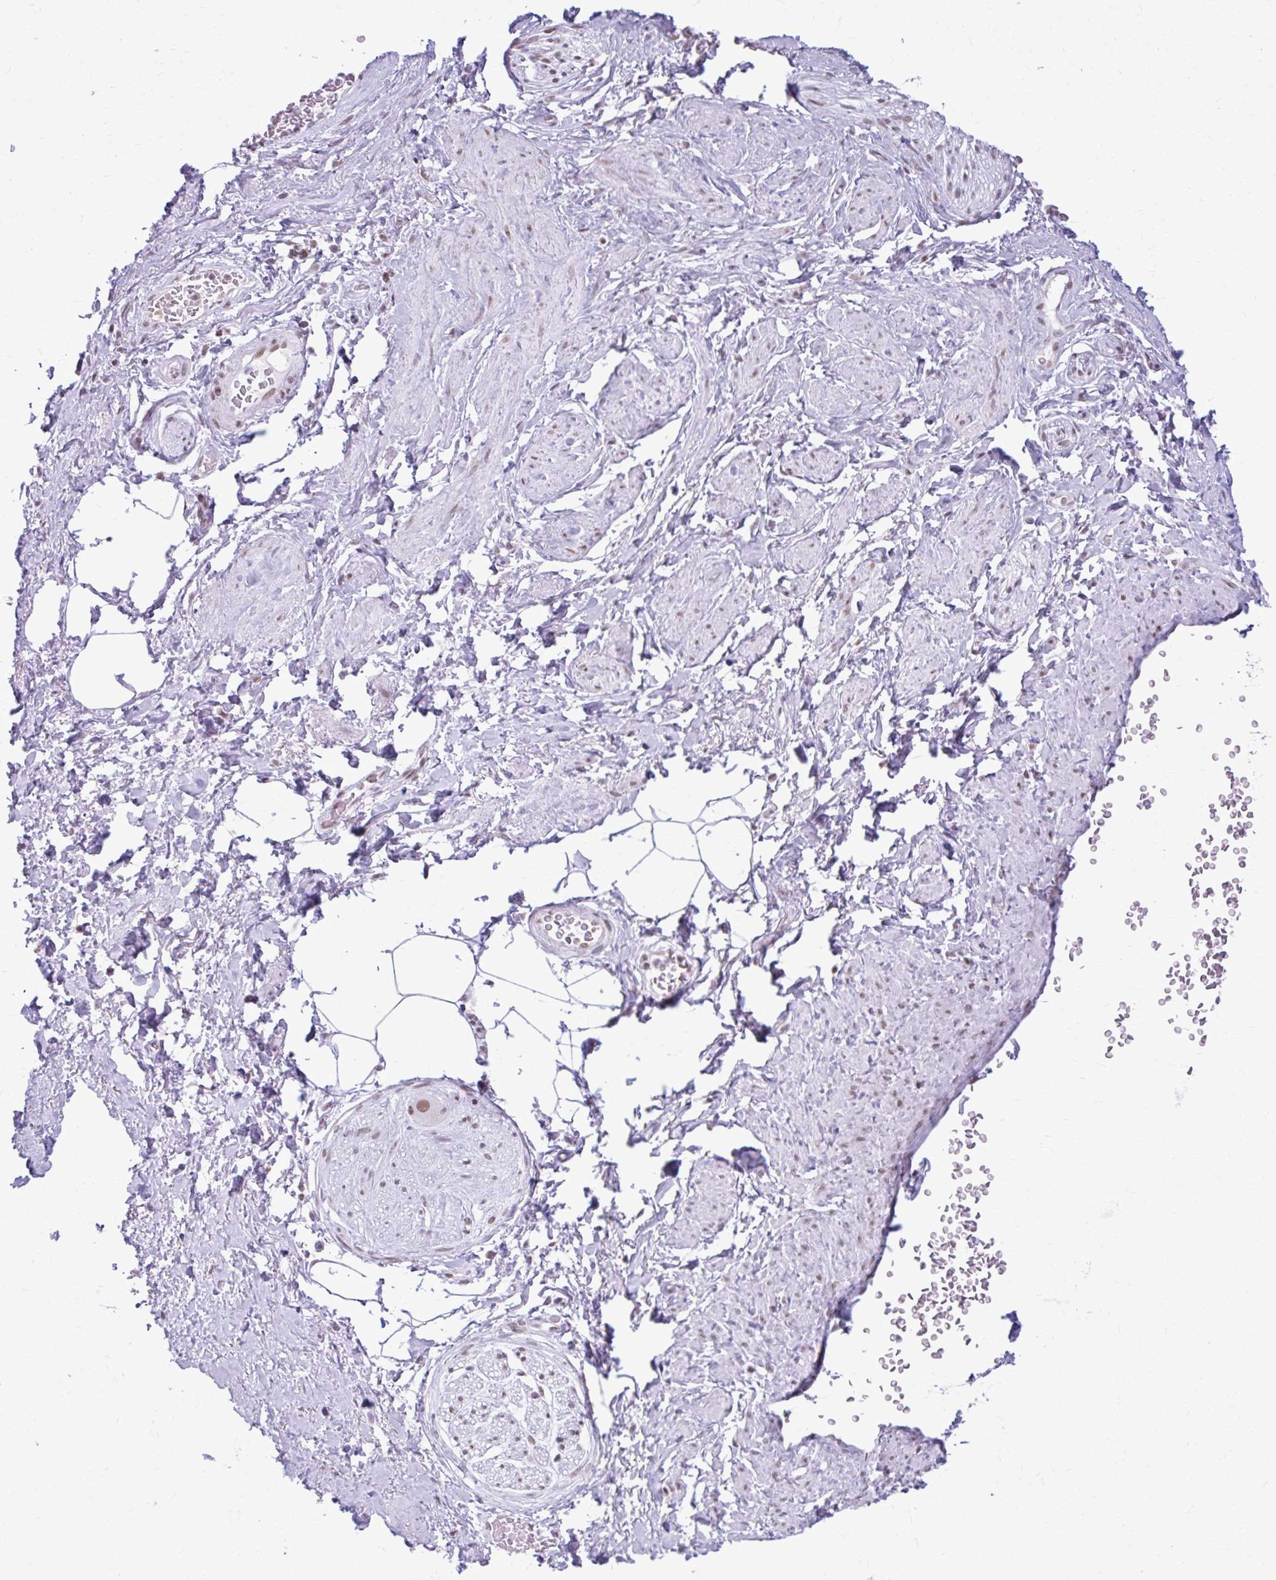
{"staining": {"intensity": "negative", "quantity": "none", "location": "none"}, "tissue": "adipose tissue", "cell_type": "Adipocytes", "image_type": "normal", "snomed": [{"axis": "morphology", "description": "Normal tissue, NOS"}, {"axis": "topography", "description": "Vagina"}, {"axis": "topography", "description": "Peripheral nerve tissue"}], "caption": "A high-resolution micrograph shows IHC staining of normal adipose tissue, which shows no significant expression in adipocytes. (DAB (3,3'-diaminobenzidine) immunohistochemistry visualized using brightfield microscopy, high magnification).", "gene": "PABIR1", "patient": {"sex": "female", "age": 71}}